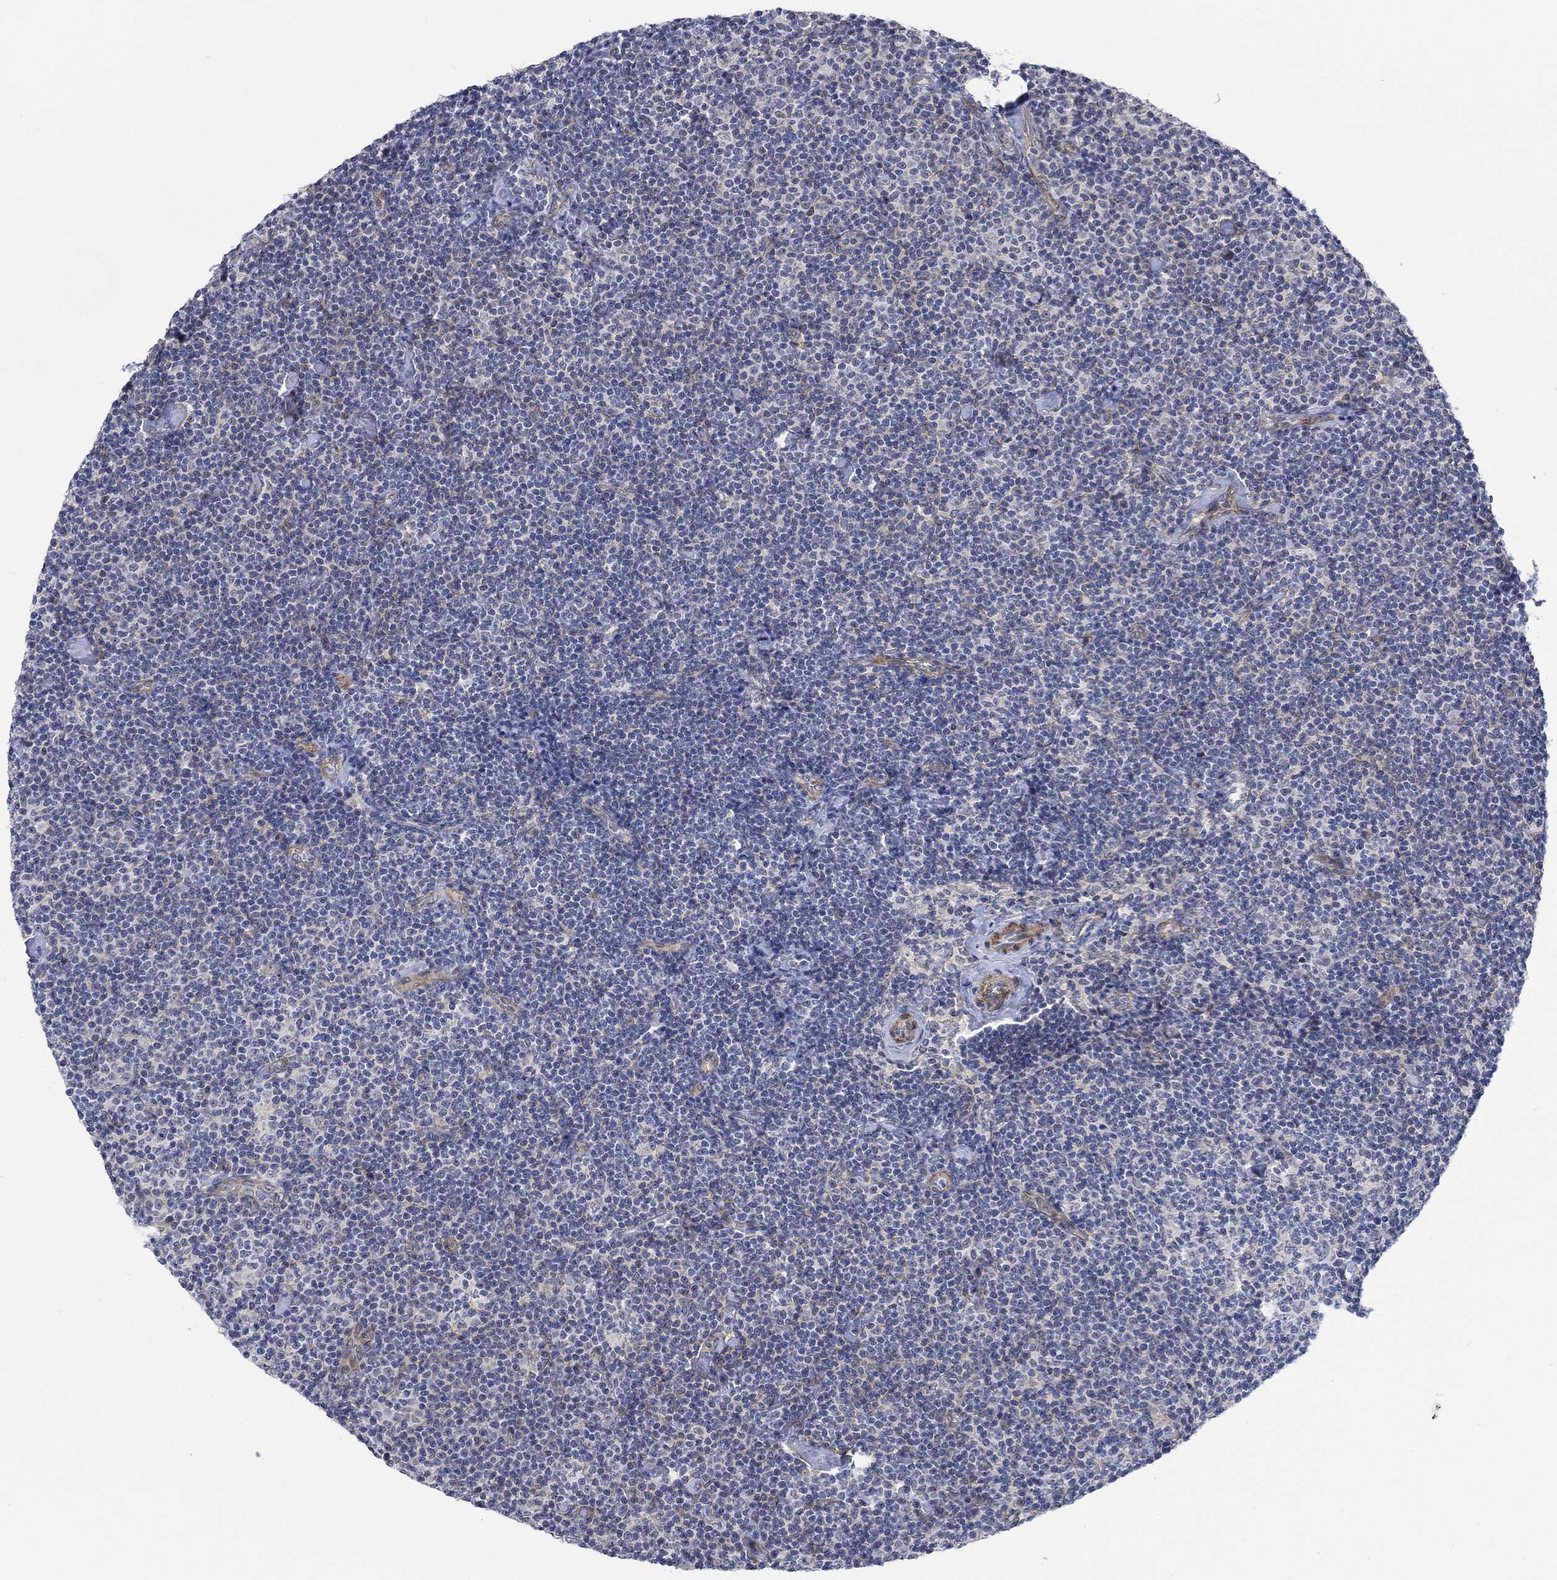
{"staining": {"intensity": "negative", "quantity": "none", "location": "none"}, "tissue": "lymphoma", "cell_type": "Tumor cells", "image_type": "cancer", "snomed": [{"axis": "morphology", "description": "Malignant lymphoma, non-Hodgkin's type, Low grade"}, {"axis": "topography", "description": "Lymph node"}], "caption": "An immunohistochemistry (IHC) image of low-grade malignant lymphoma, non-Hodgkin's type is shown. There is no staining in tumor cells of low-grade malignant lymphoma, non-Hodgkin's type.", "gene": "KCNH8", "patient": {"sex": "male", "age": 81}}